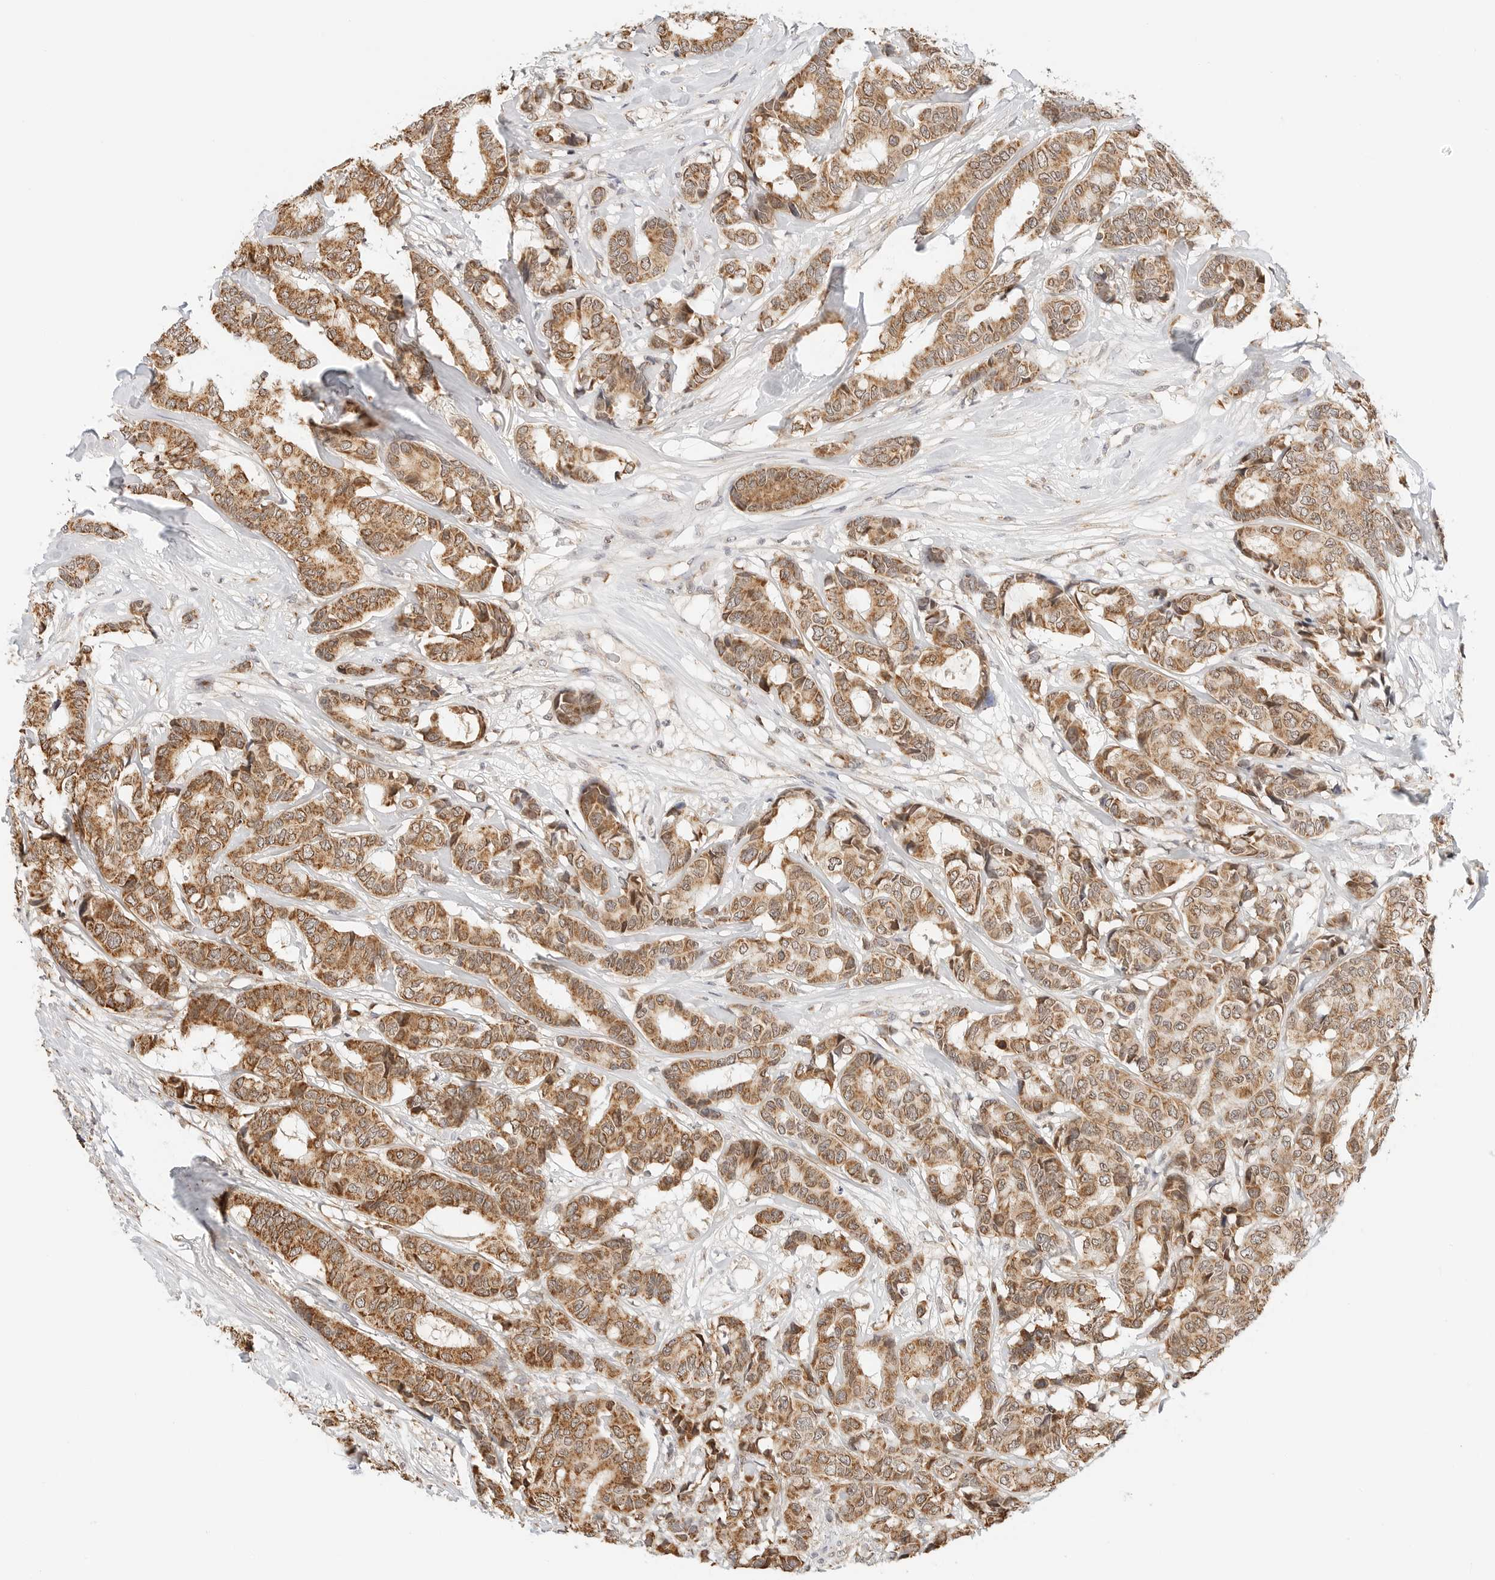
{"staining": {"intensity": "moderate", "quantity": ">75%", "location": "cytoplasmic/membranous"}, "tissue": "breast cancer", "cell_type": "Tumor cells", "image_type": "cancer", "snomed": [{"axis": "morphology", "description": "Duct carcinoma"}, {"axis": "topography", "description": "Breast"}], "caption": "Immunohistochemistry (DAB (3,3'-diaminobenzidine)) staining of human breast cancer displays moderate cytoplasmic/membranous protein staining in about >75% of tumor cells. (Stains: DAB in brown, nuclei in blue, Microscopy: brightfield microscopy at high magnification).", "gene": "ATL1", "patient": {"sex": "female", "age": 87}}